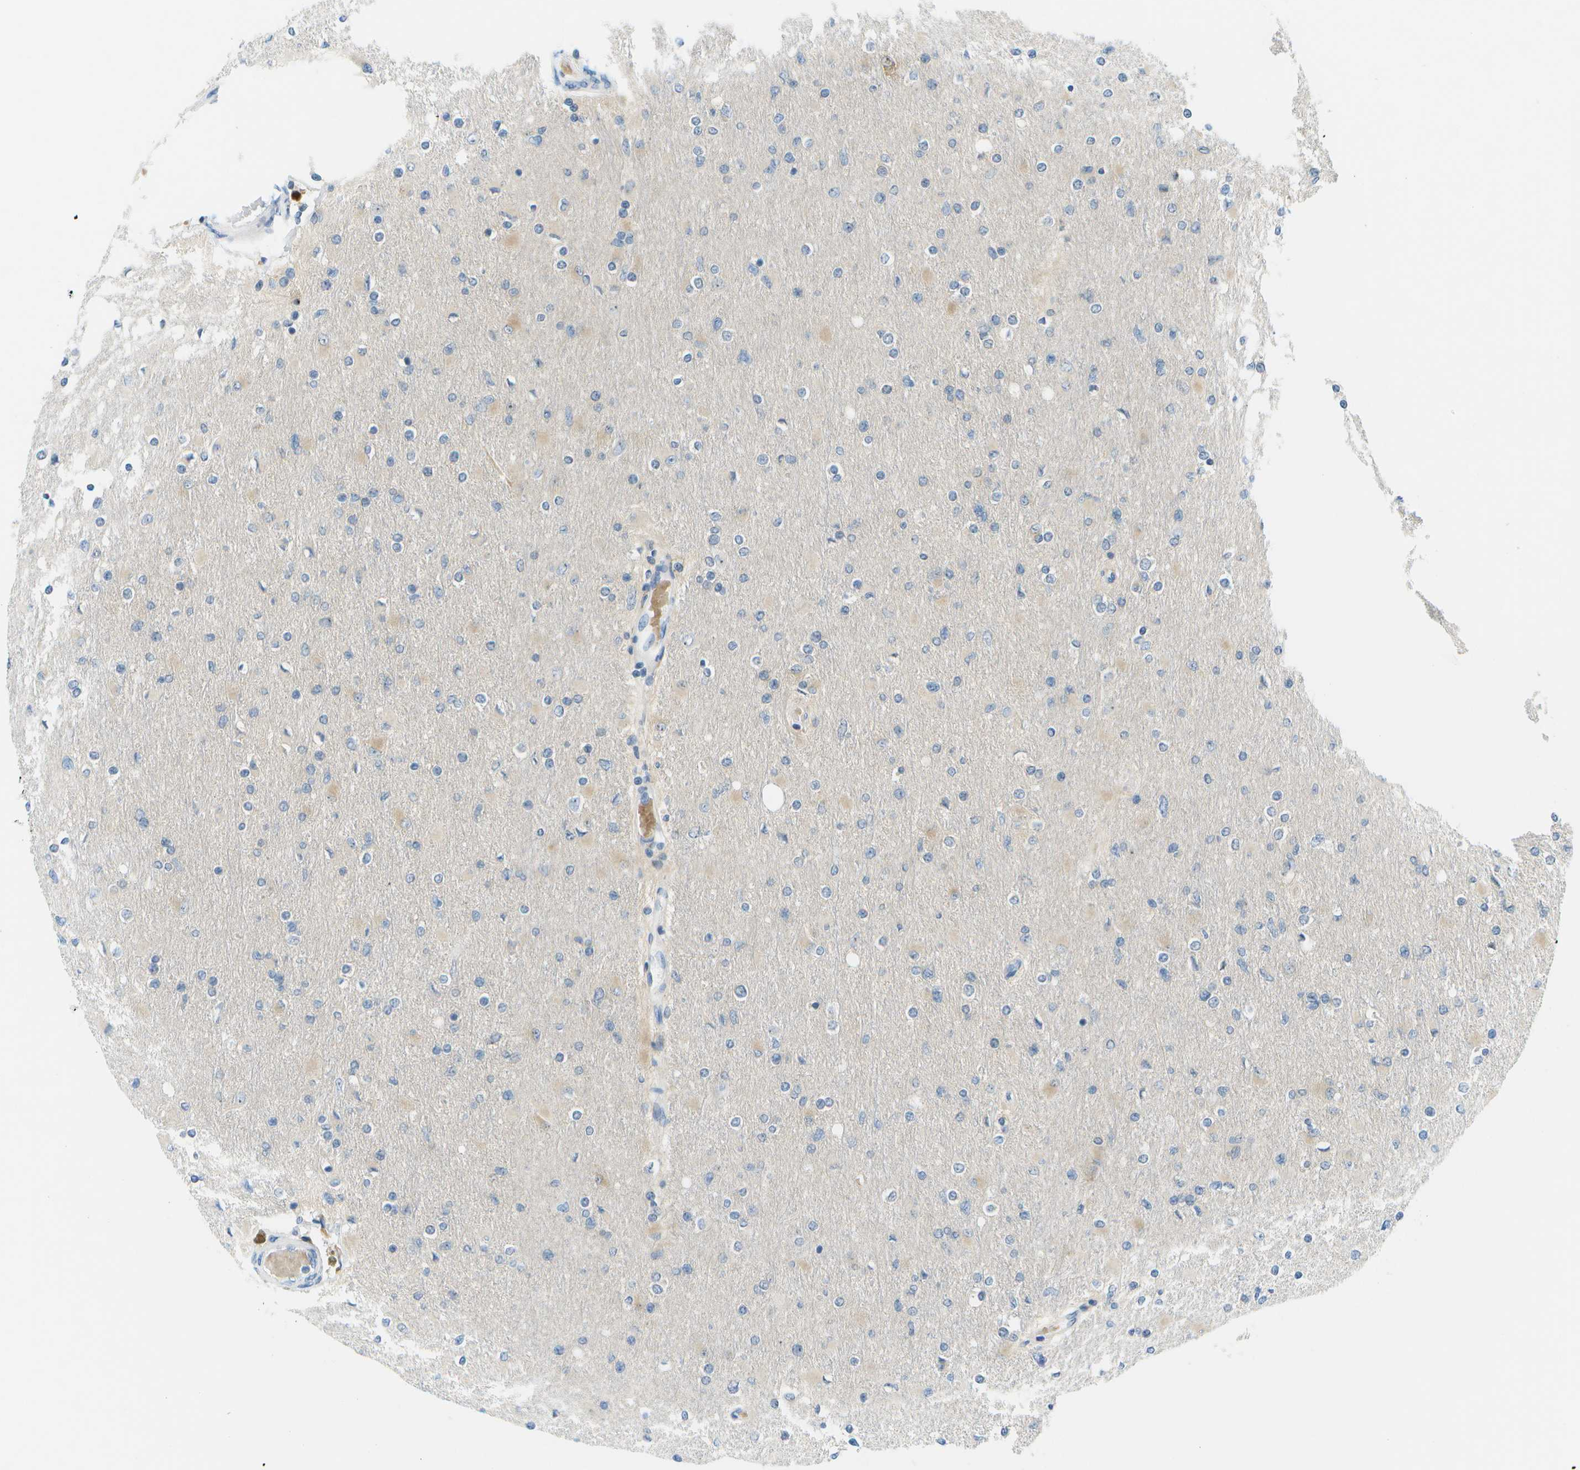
{"staining": {"intensity": "weak", "quantity": "<25%", "location": "cytoplasmic/membranous"}, "tissue": "glioma", "cell_type": "Tumor cells", "image_type": "cancer", "snomed": [{"axis": "morphology", "description": "Glioma, malignant, High grade"}, {"axis": "topography", "description": "Cerebral cortex"}], "caption": "High power microscopy photomicrograph of an immunohistochemistry (IHC) photomicrograph of high-grade glioma (malignant), revealing no significant staining in tumor cells.", "gene": "PITHD1", "patient": {"sex": "female", "age": 36}}